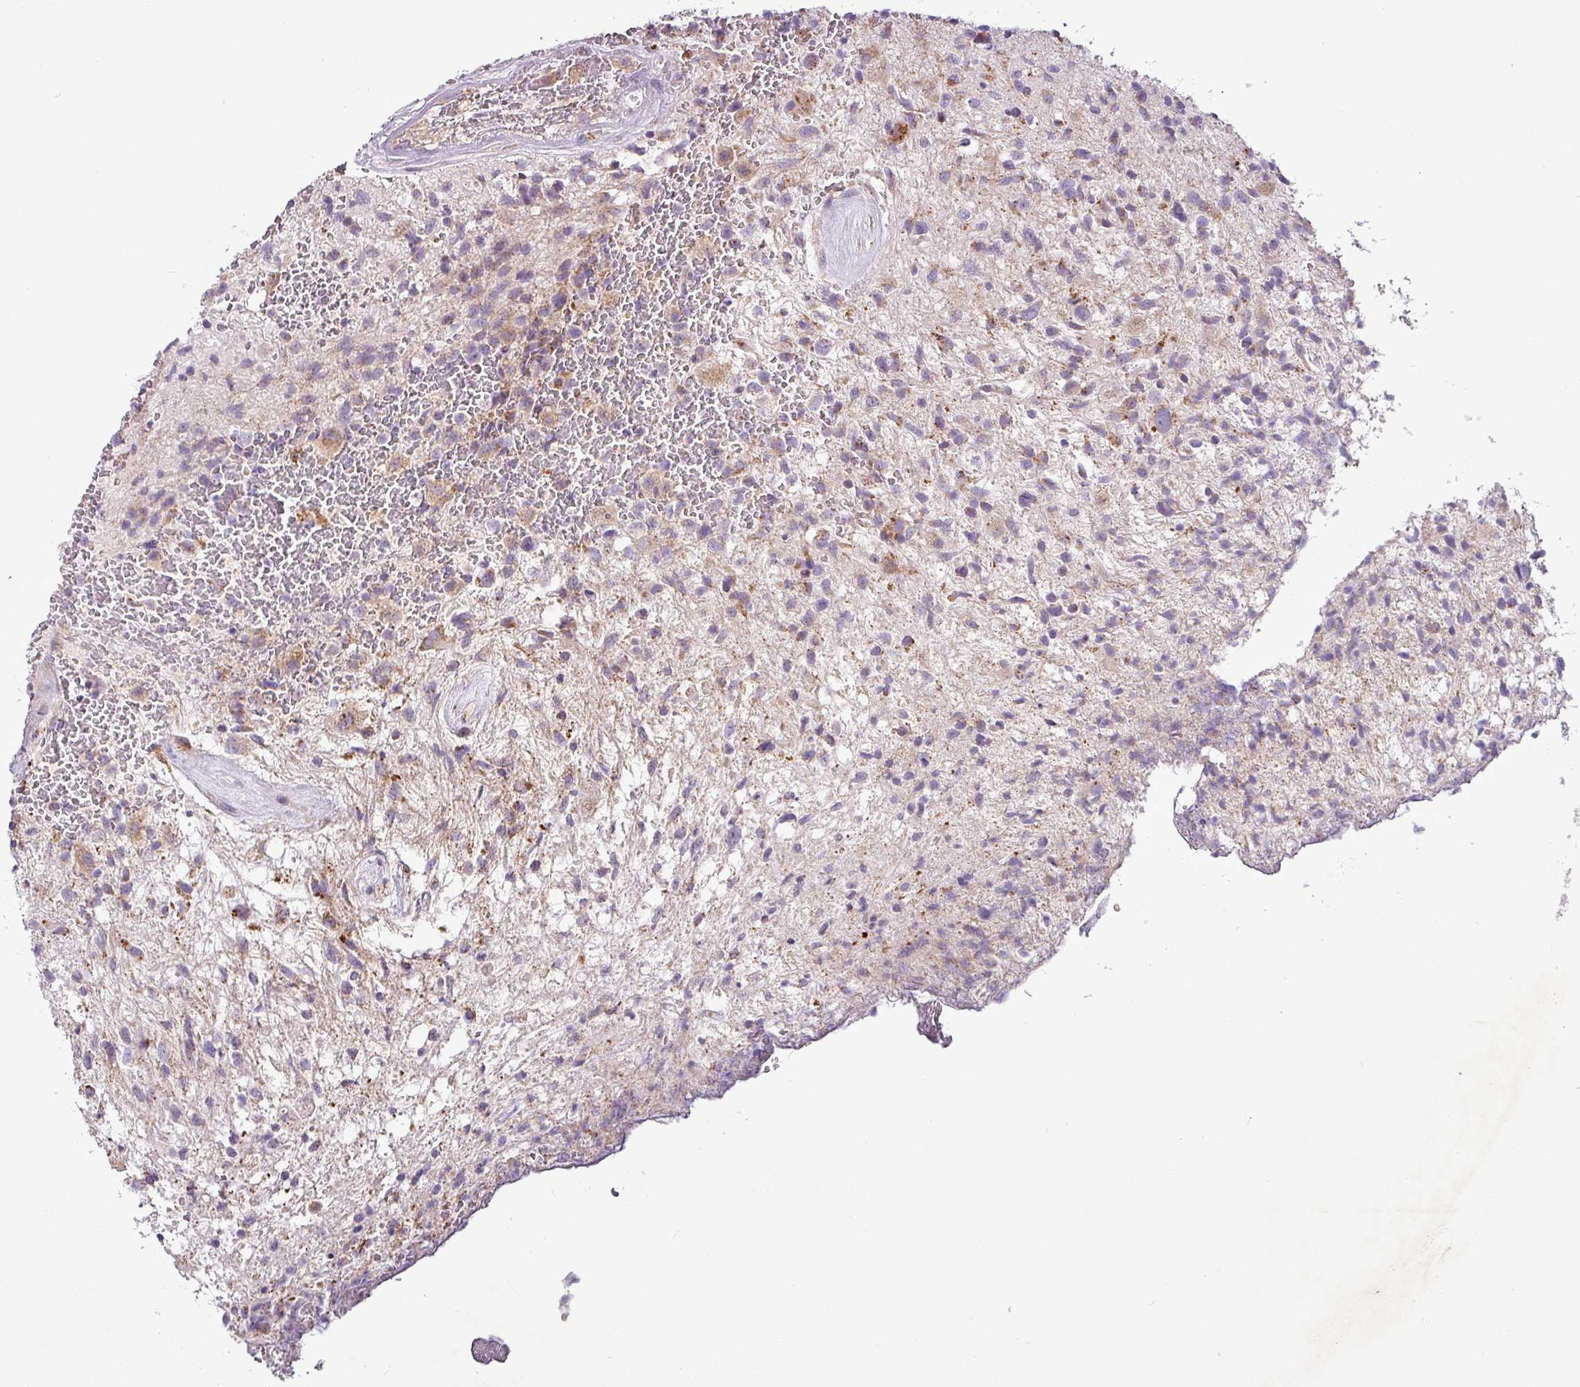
{"staining": {"intensity": "weak", "quantity": "25%-75%", "location": "cytoplasmic/membranous"}, "tissue": "glioma", "cell_type": "Tumor cells", "image_type": "cancer", "snomed": [{"axis": "morphology", "description": "Glioma, malignant, High grade"}, {"axis": "topography", "description": "Brain"}], "caption": "DAB immunohistochemical staining of malignant glioma (high-grade) displays weak cytoplasmic/membranous protein expression in approximately 25%-75% of tumor cells.", "gene": "PNMA6A", "patient": {"sex": "male", "age": 56}}